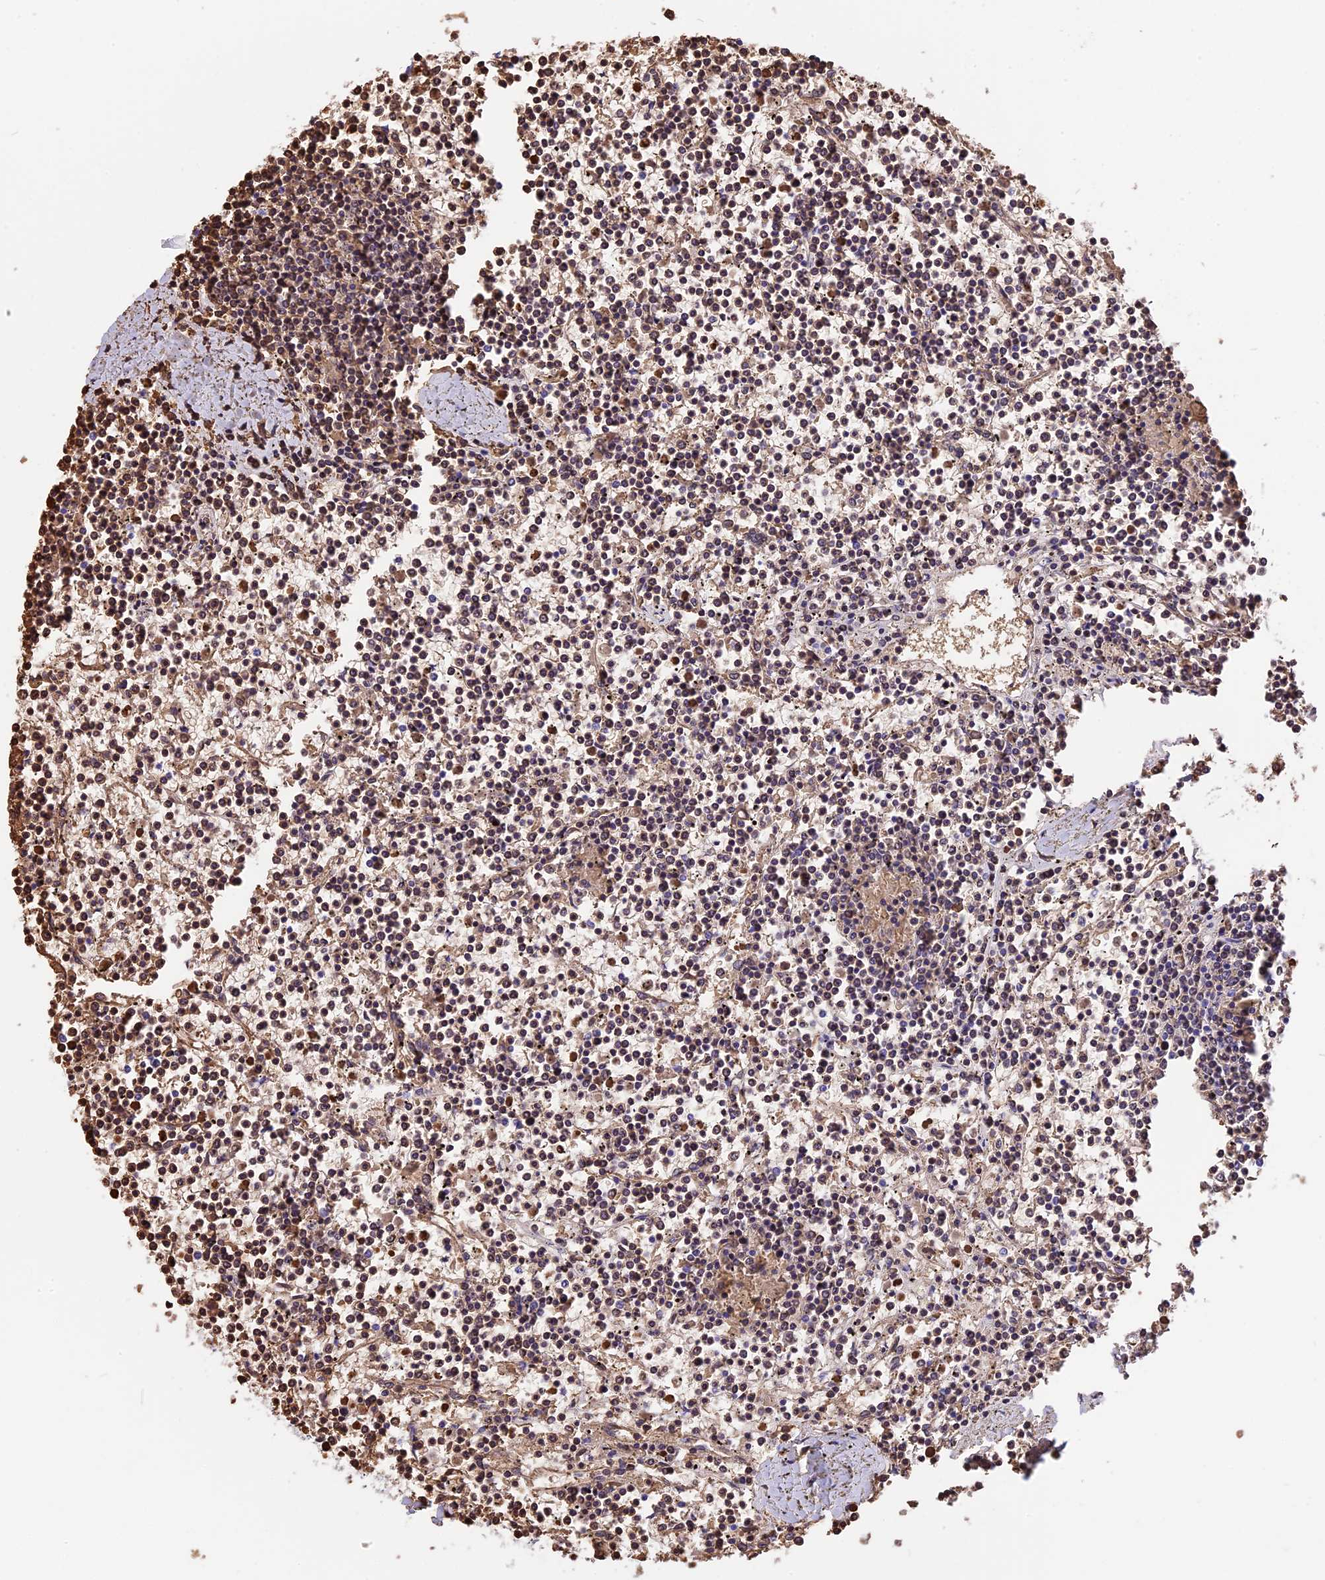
{"staining": {"intensity": "moderate", "quantity": "<25%", "location": "cytoplasmic/membranous"}, "tissue": "lymphoma", "cell_type": "Tumor cells", "image_type": "cancer", "snomed": [{"axis": "morphology", "description": "Malignant lymphoma, non-Hodgkin's type, Low grade"}, {"axis": "topography", "description": "Spleen"}], "caption": "Immunohistochemistry (IHC) histopathology image of lymphoma stained for a protein (brown), which demonstrates low levels of moderate cytoplasmic/membranous expression in approximately <25% of tumor cells.", "gene": "TNNC2", "patient": {"sex": "female", "age": 19}}